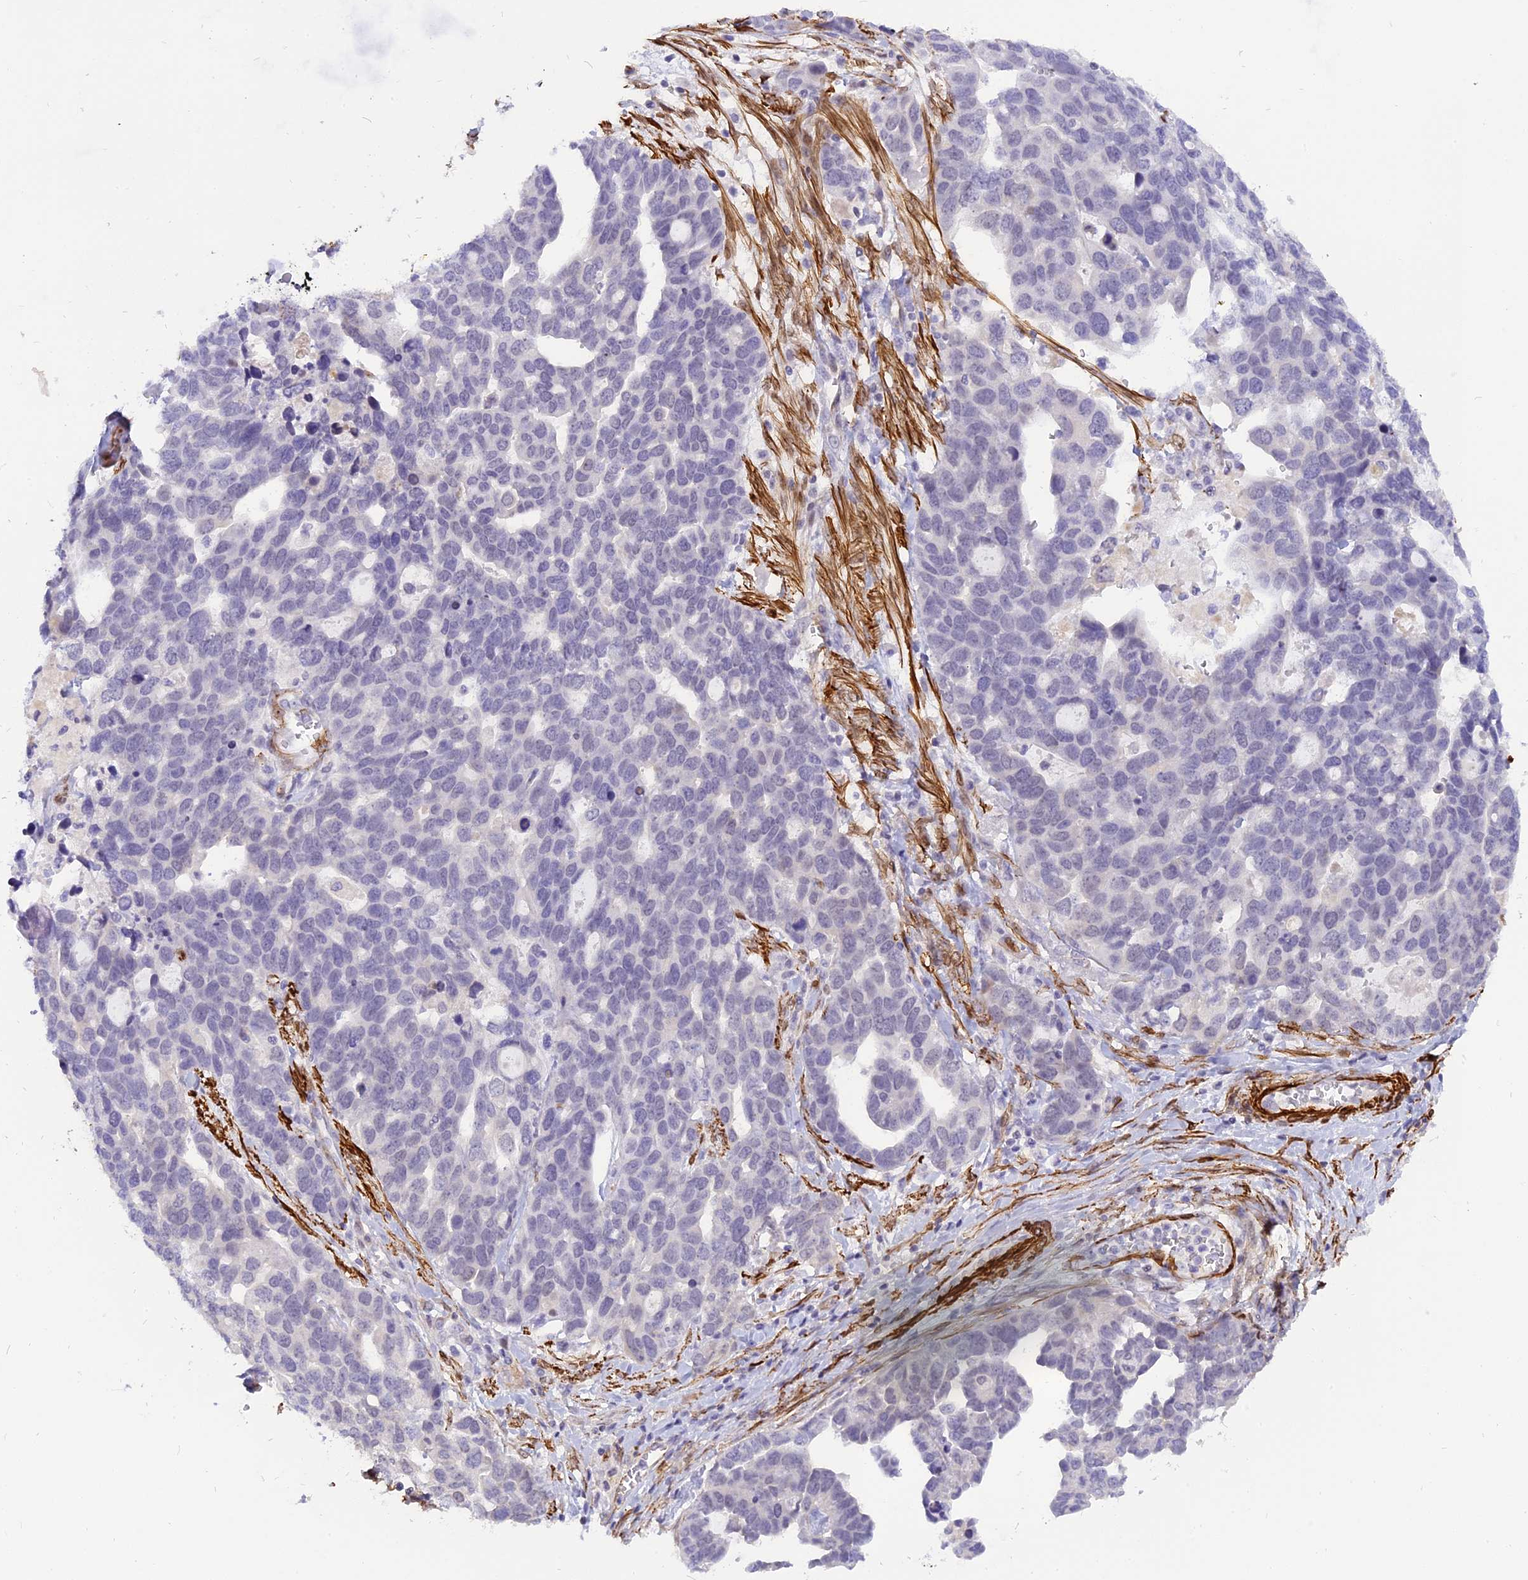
{"staining": {"intensity": "negative", "quantity": "none", "location": "none"}, "tissue": "ovarian cancer", "cell_type": "Tumor cells", "image_type": "cancer", "snomed": [{"axis": "morphology", "description": "Cystadenocarcinoma, serous, NOS"}, {"axis": "topography", "description": "Ovary"}], "caption": "A micrograph of human ovarian serous cystadenocarcinoma is negative for staining in tumor cells.", "gene": "CENPV", "patient": {"sex": "female", "age": 54}}